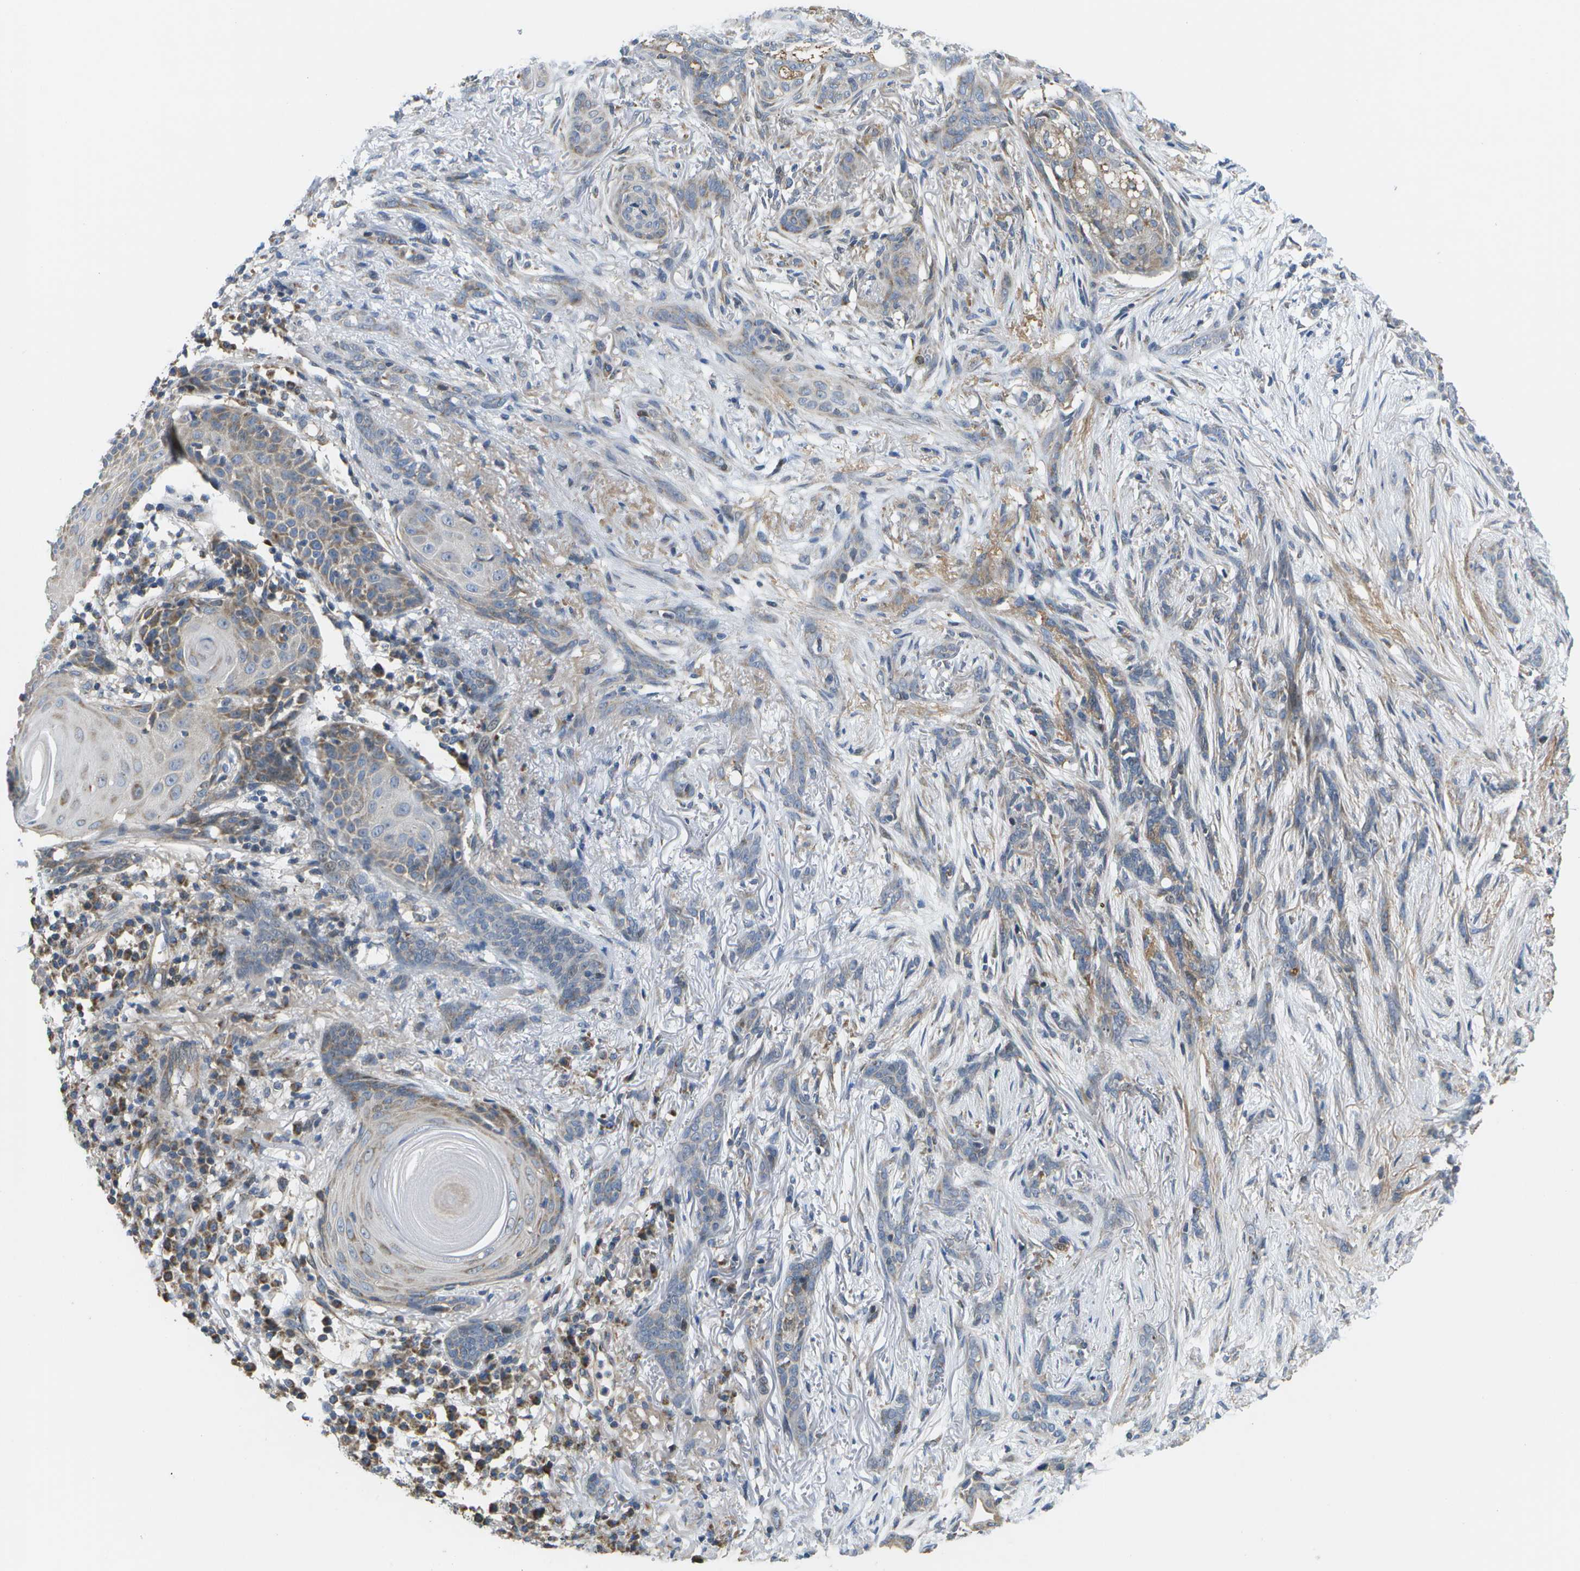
{"staining": {"intensity": "weak", "quantity": "<25%", "location": "cytoplasmic/membranous"}, "tissue": "skin cancer", "cell_type": "Tumor cells", "image_type": "cancer", "snomed": [{"axis": "morphology", "description": "Basal cell carcinoma"}, {"axis": "morphology", "description": "Adnexal tumor, benign"}, {"axis": "topography", "description": "Skin"}], "caption": "Protein analysis of skin cancer (benign adnexal tumor) reveals no significant positivity in tumor cells.", "gene": "HADHA", "patient": {"sex": "female", "age": 42}}